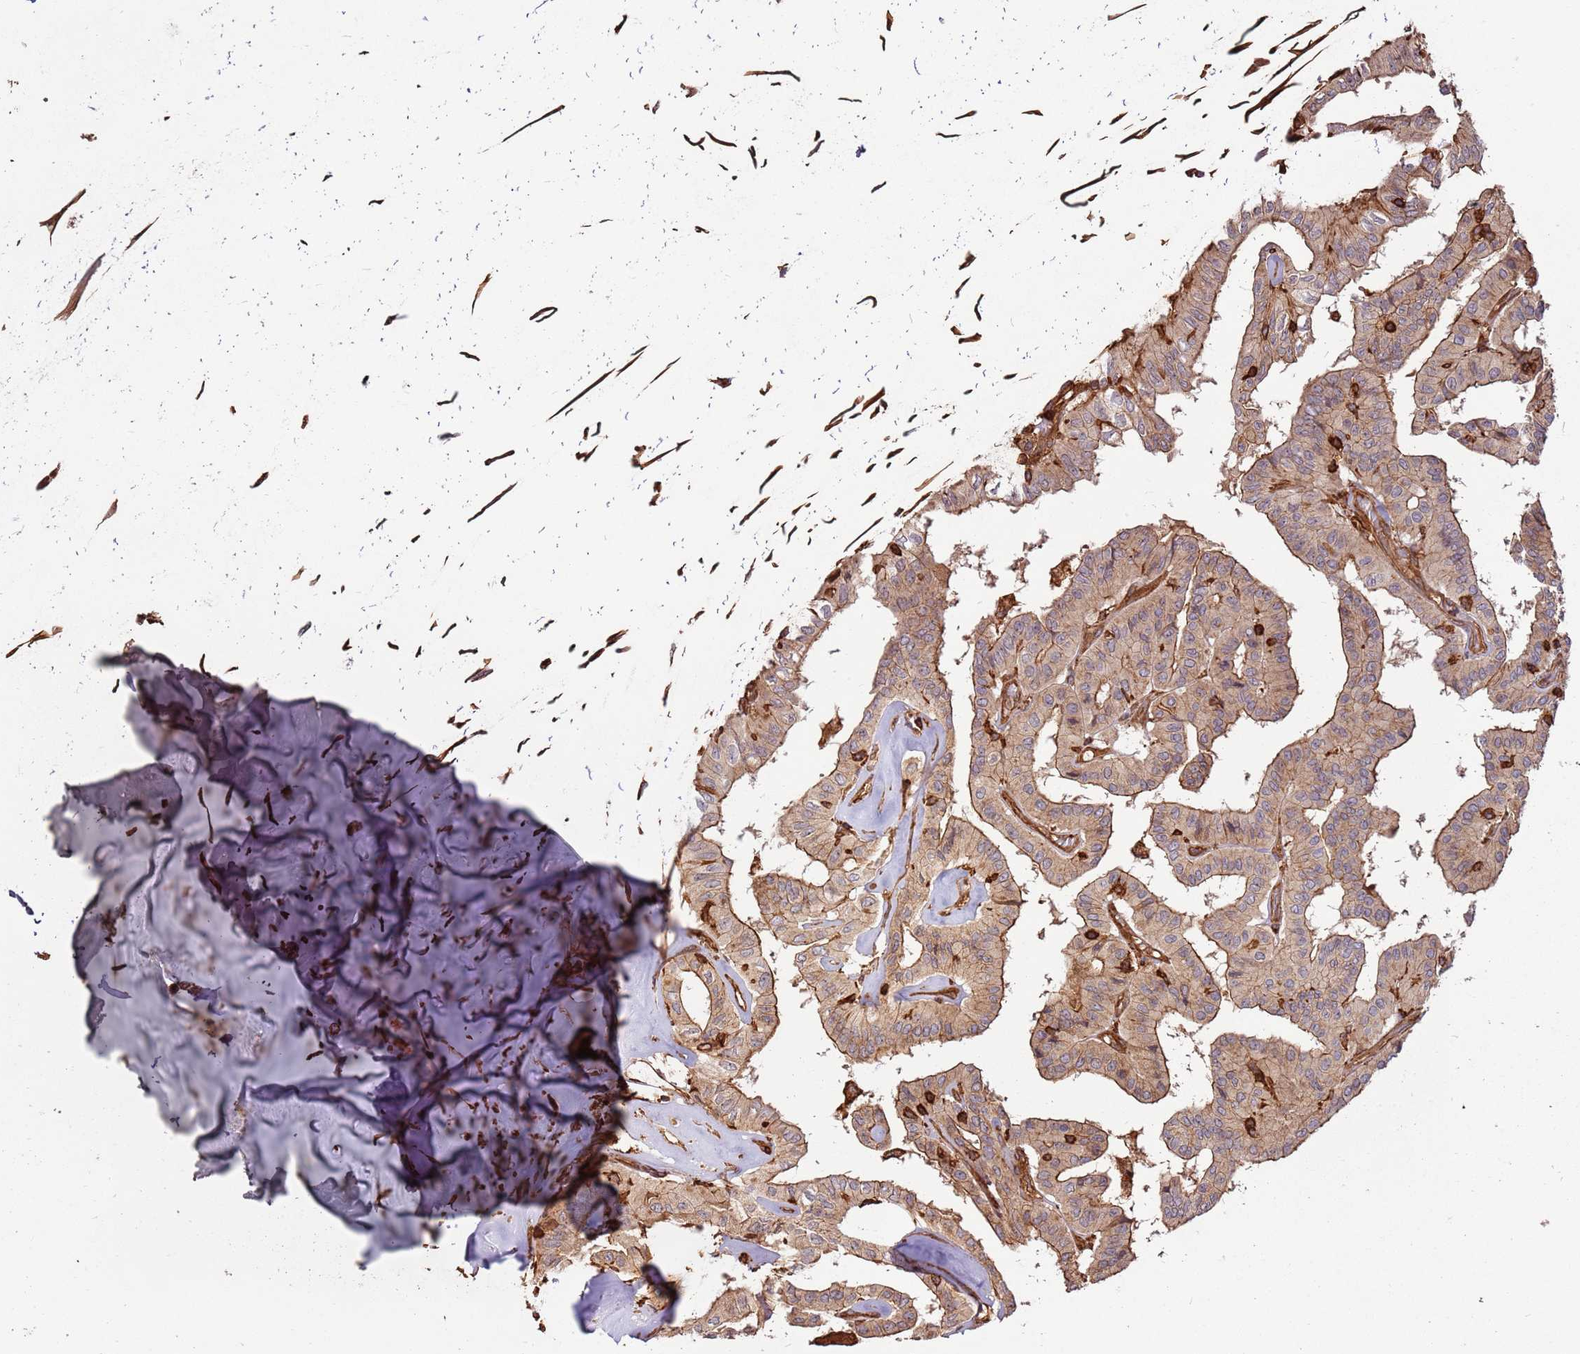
{"staining": {"intensity": "moderate", "quantity": "25%-75%", "location": "cytoplasmic/membranous"}, "tissue": "thyroid cancer", "cell_type": "Tumor cells", "image_type": "cancer", "snomed": [{"axis": "morphology", "description": "Papillary adenocarcinoma, NOS"}, {"axis": "topography", "description": "Thyroid gland"}], "caption": "Protein expression analysis of human thyroid papillary adenocarcinoma reveals moderate cytoplasmic/membranous expression in about 25%-75% of tumor cells.", "gene": "ACVR2A", "patient": {"sex": "female", "age": 59}}